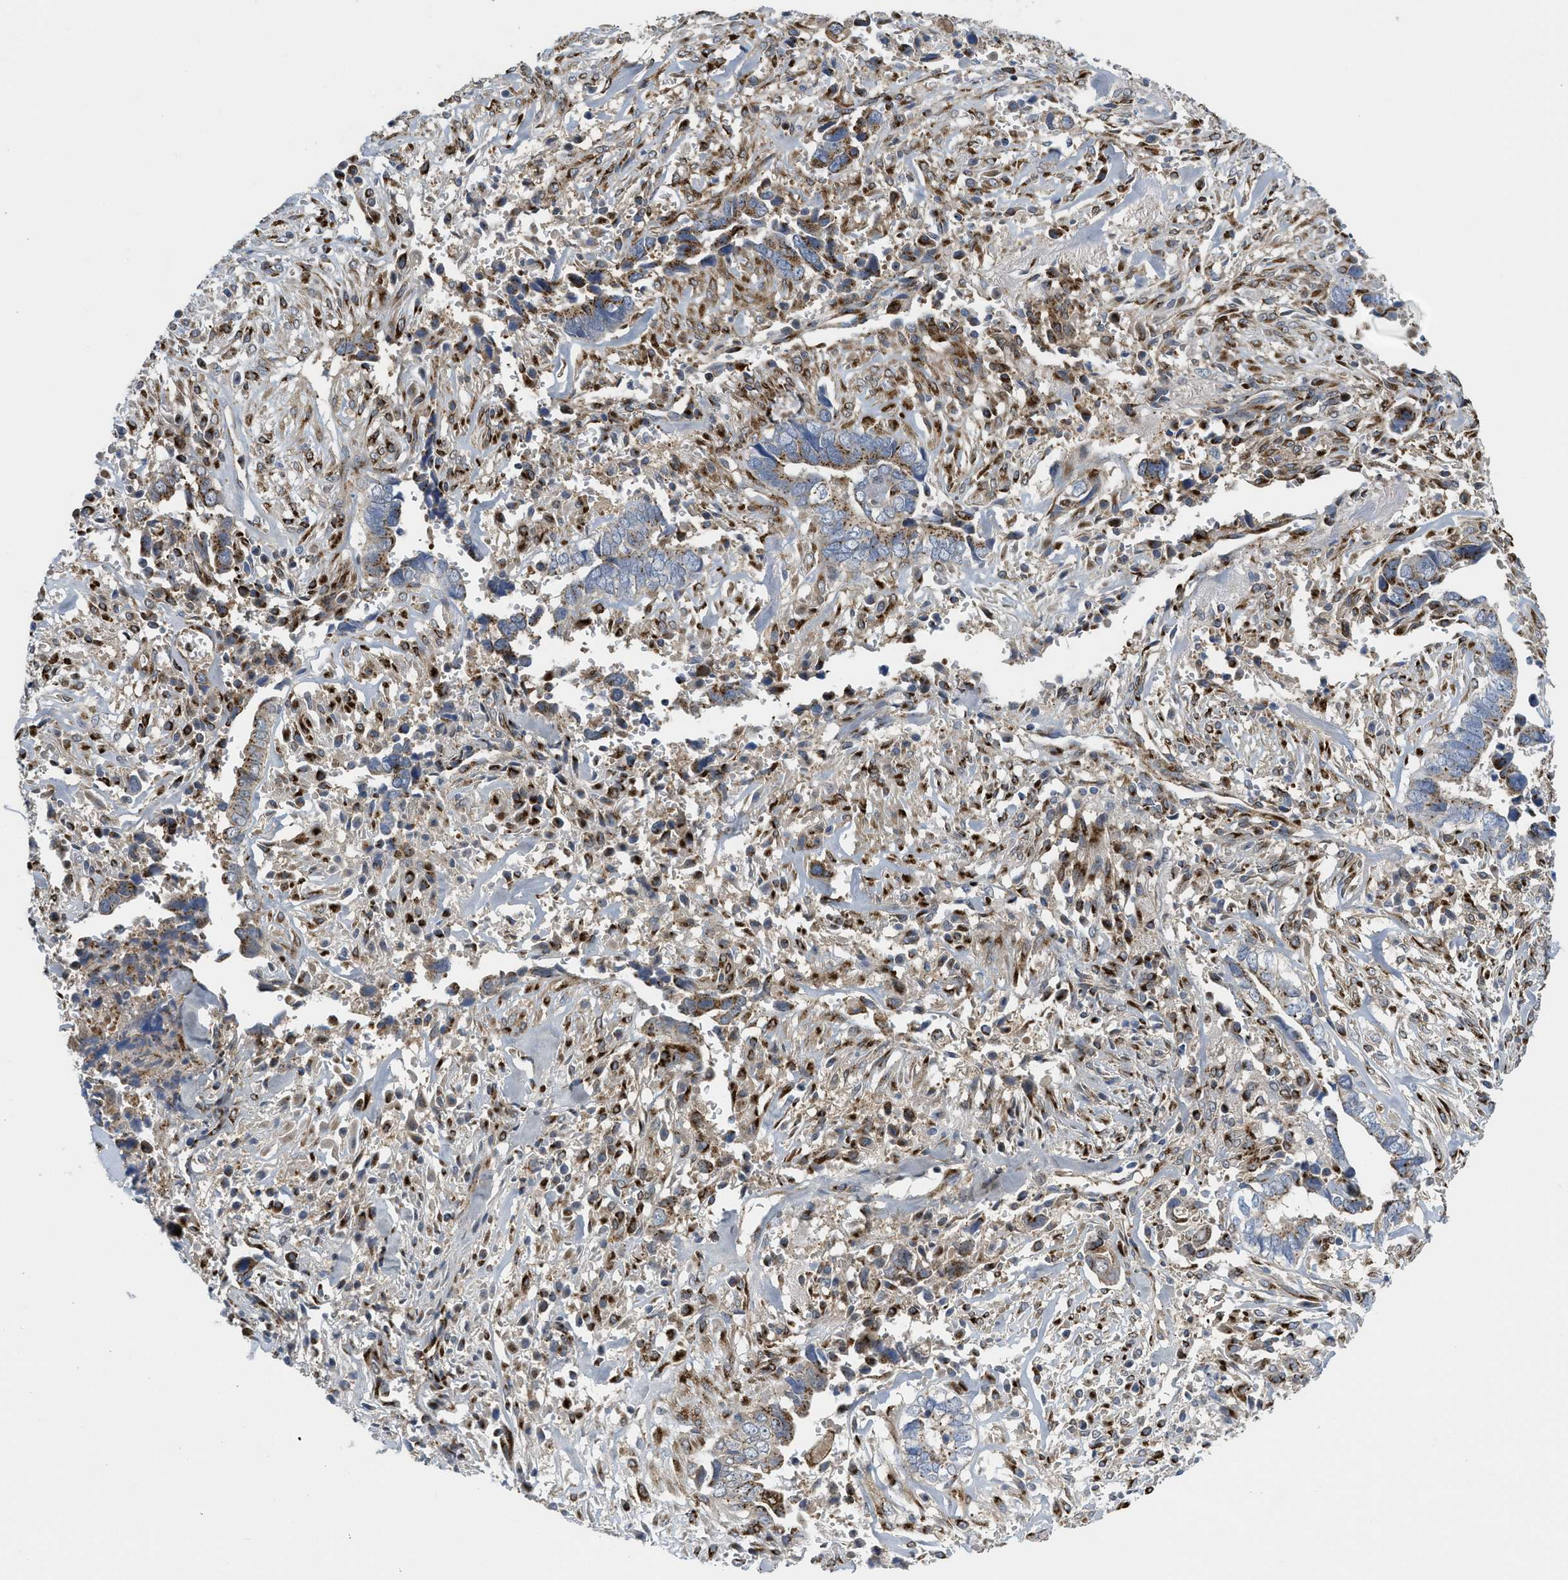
{"staining": {"intensity": "moderate", "quantity": "25%-75%", "location": "cytoplasmic/membranous"}, "tissue": "liver cancer", "cell_type": "Tumor cells", "image_type": "cancer", "snomed": [{"axis": "morphology", "description": "Cholangiocarcinoma"}, {"axis": "topography", "description": "Liver"}], "caption": "Immunohistochemistry photomicrograph of neoplastic tissue: liver cancer (cholangiocarcinoma) stained using immunohistochemistry (IHC) exhibits medium levels of moderate protein expression localized specifically in the cytoplasmic/membranous of tumor cells, appearing as a cytoplasmic/membranous brown color.", "gene": "ZNF70", "patient": {"sex": "female", "age": 79}}